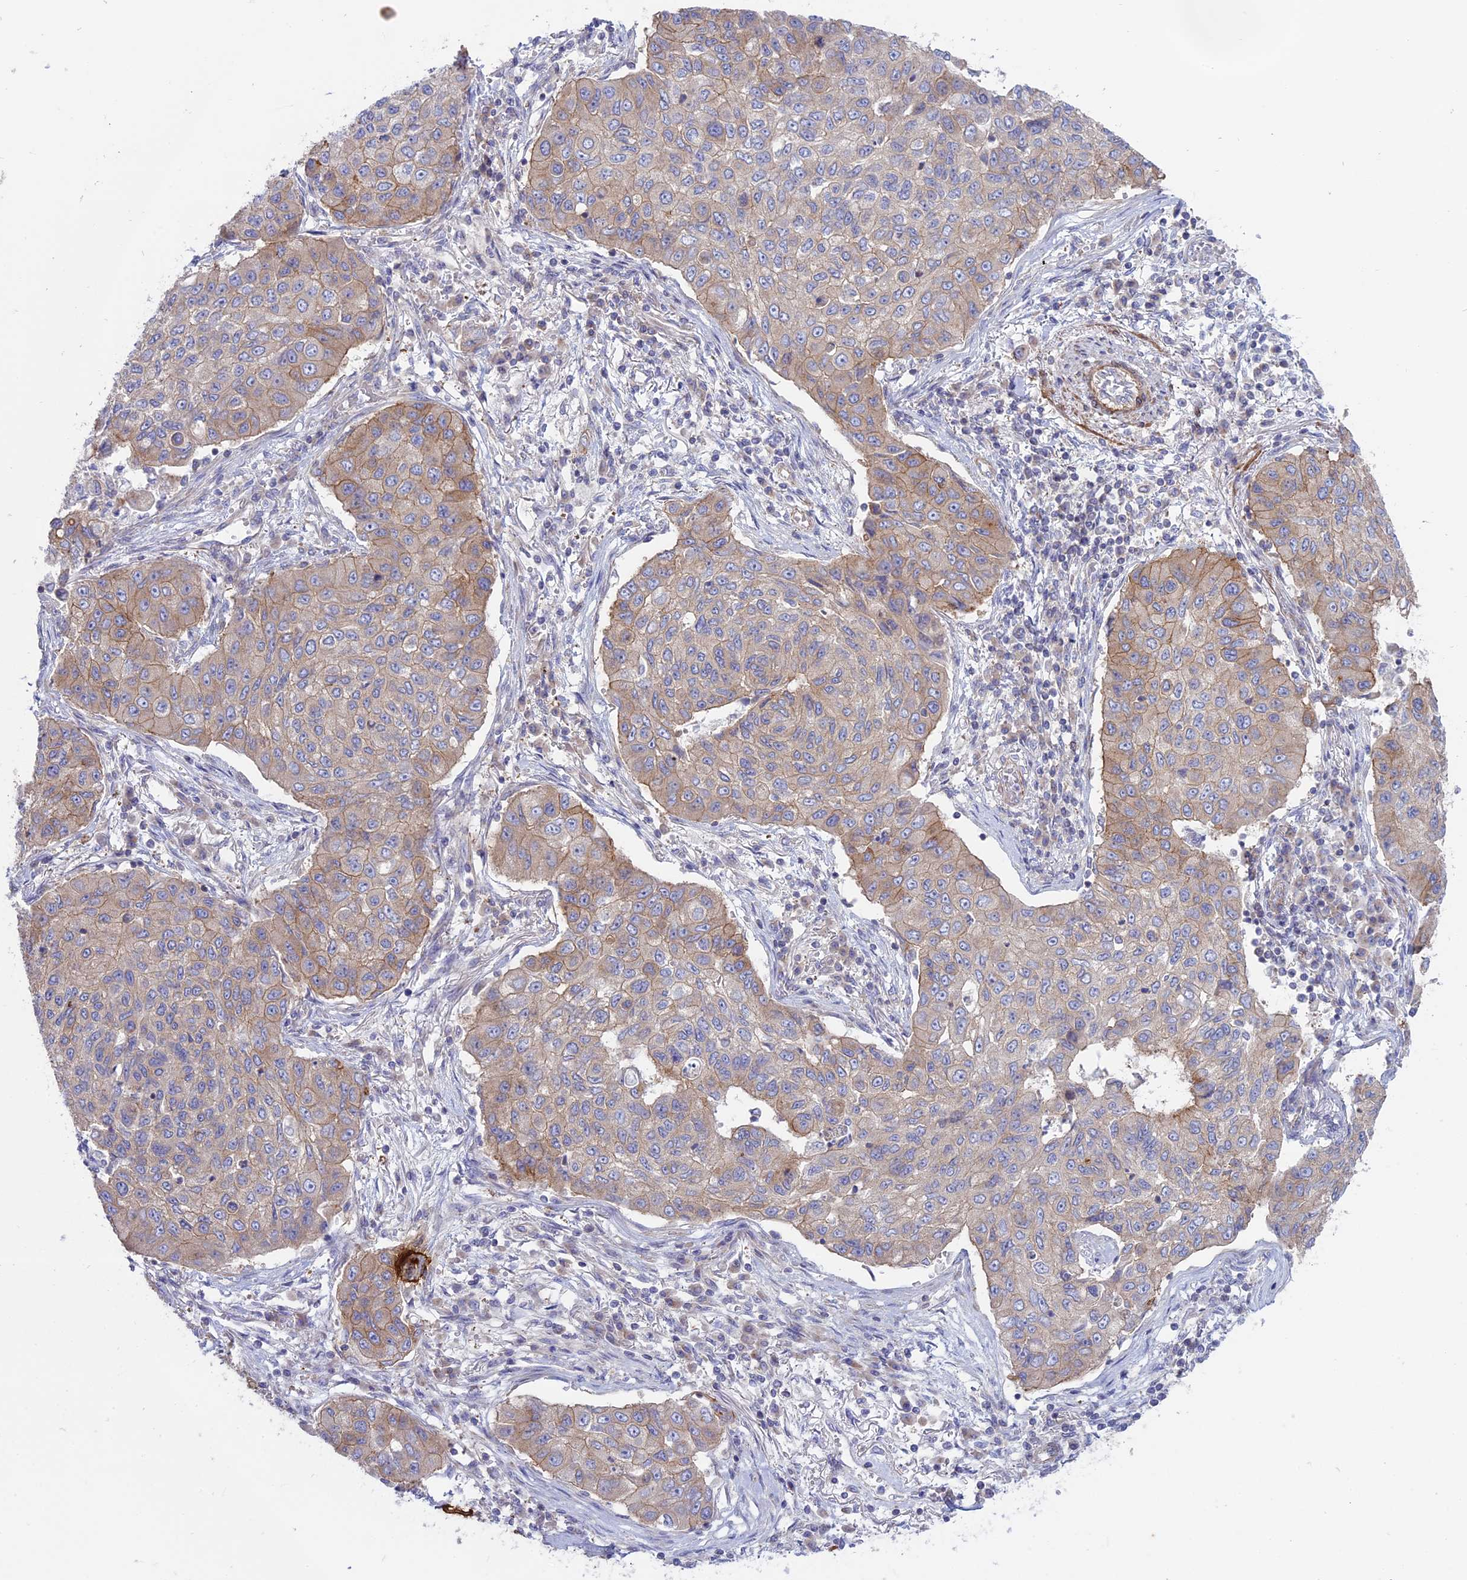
{"staining": {"intensity": "weak", "quantity": "<25%", "location": "cytoplasmic/membranous"}, "tissue": "lung cancer", "cell_type": "Tumor cells", "image_type": "cancer", "snomed": [{"axis": "morphology", "description": "Squamous cell carcinoma, NOS"}, {"axis": "topography", "description": "Lung"}], "caption": "This is an IHC histopathology image of human lung cancer. There is no expression in tumor cells.", "gene": "MYO5B", "patient": {"sex": "male", "age": 74}}